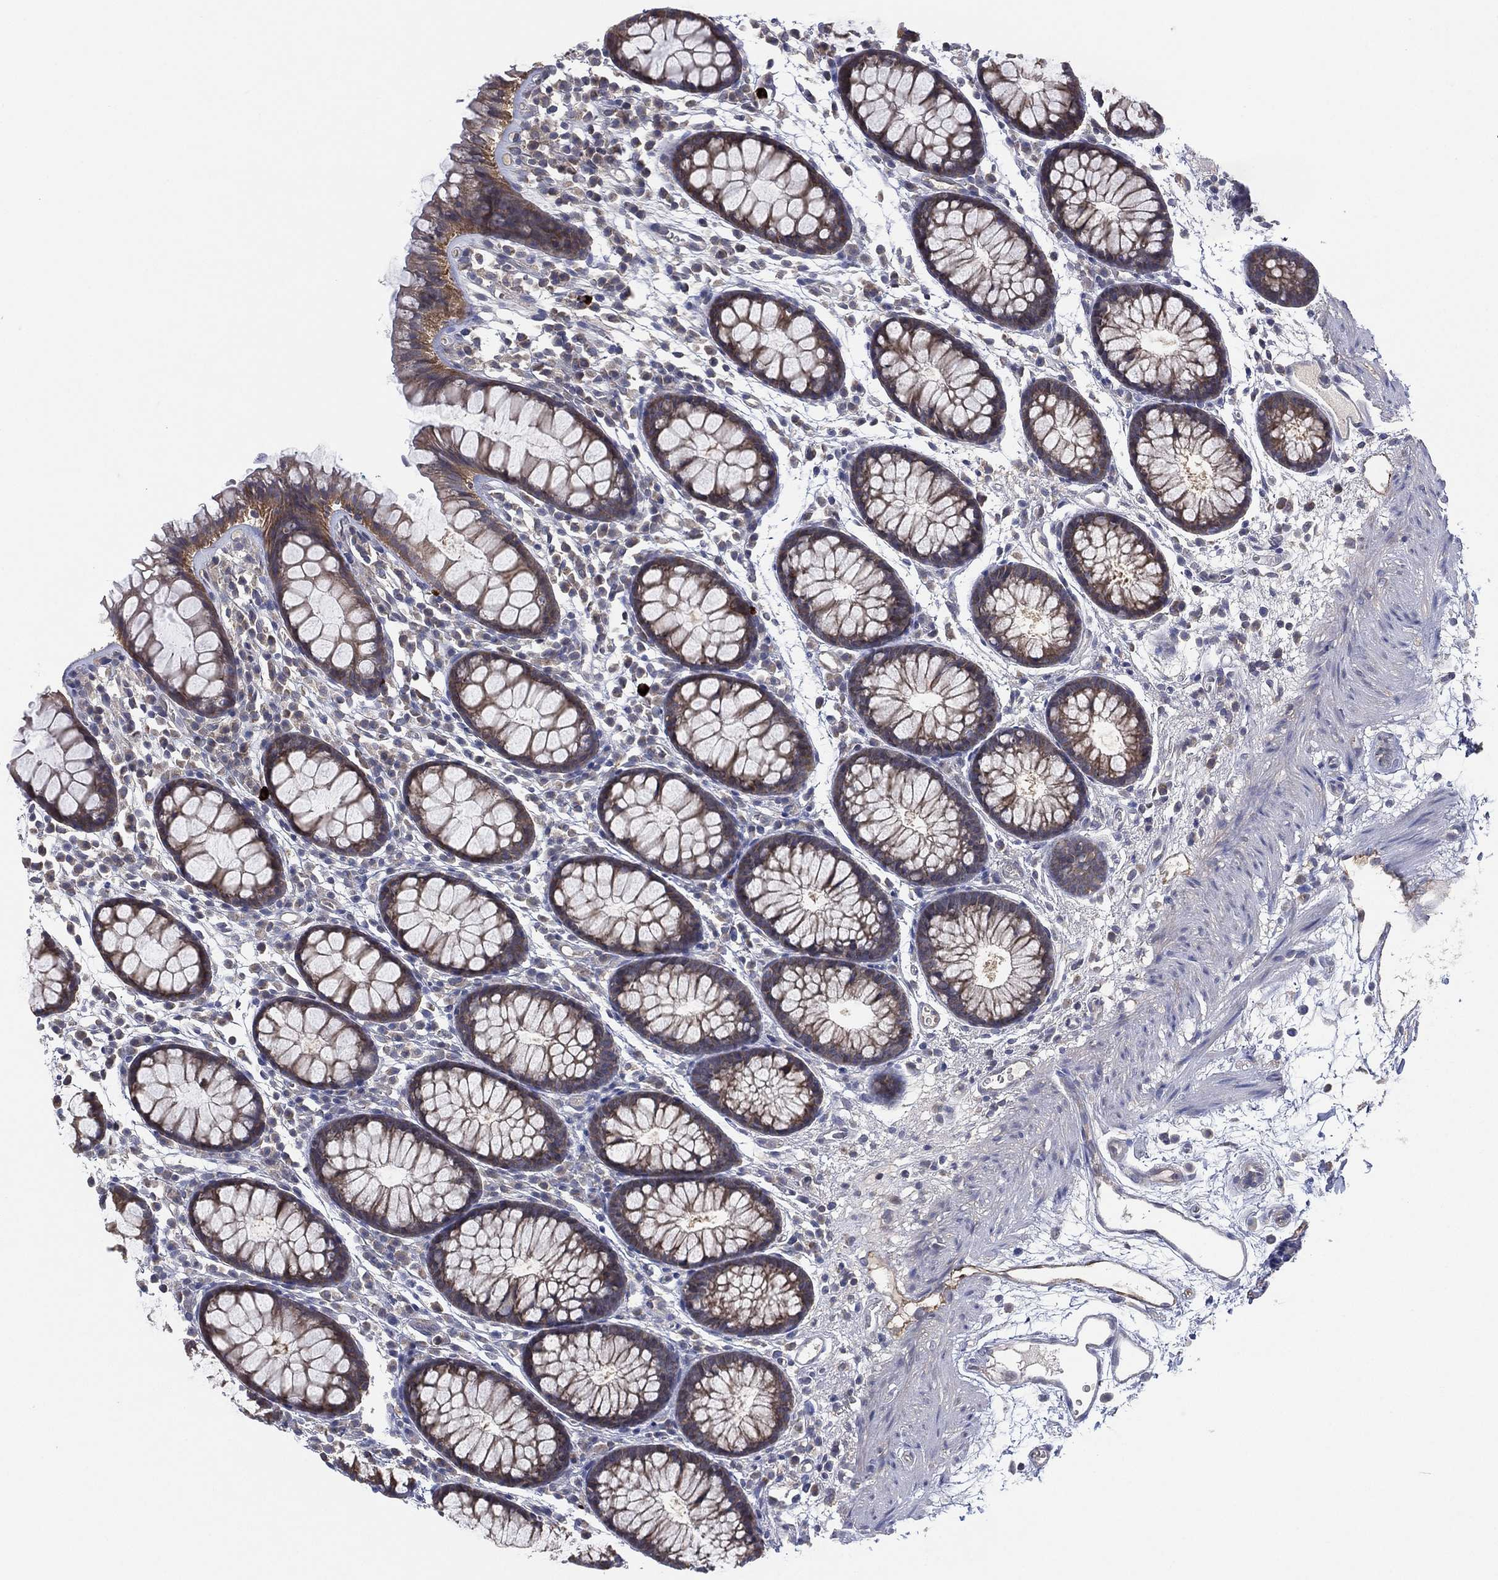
{"staining": {"intensity": "negative", "quantity": "none", "location": "none"}, "tissue": "colon", "cell_type": "Endothelial cells", "image_type": "normal", "snomed": [{"axis": "morphology", "description": "Normal tissue, NOS"}, {"axis": "topography", "description": "Colon"}], "caption": "An immunohistochemistry (IHC) micrograph of benign colon is shown. There is no staining in endothelial cells of colon. (DAB (3,3'-diaminobenzidine) immunohistochemistry (IHC) with hematoxylin counter stain).", "gene": "MPP7", "patient": {"sex": "male", "age": 76}}